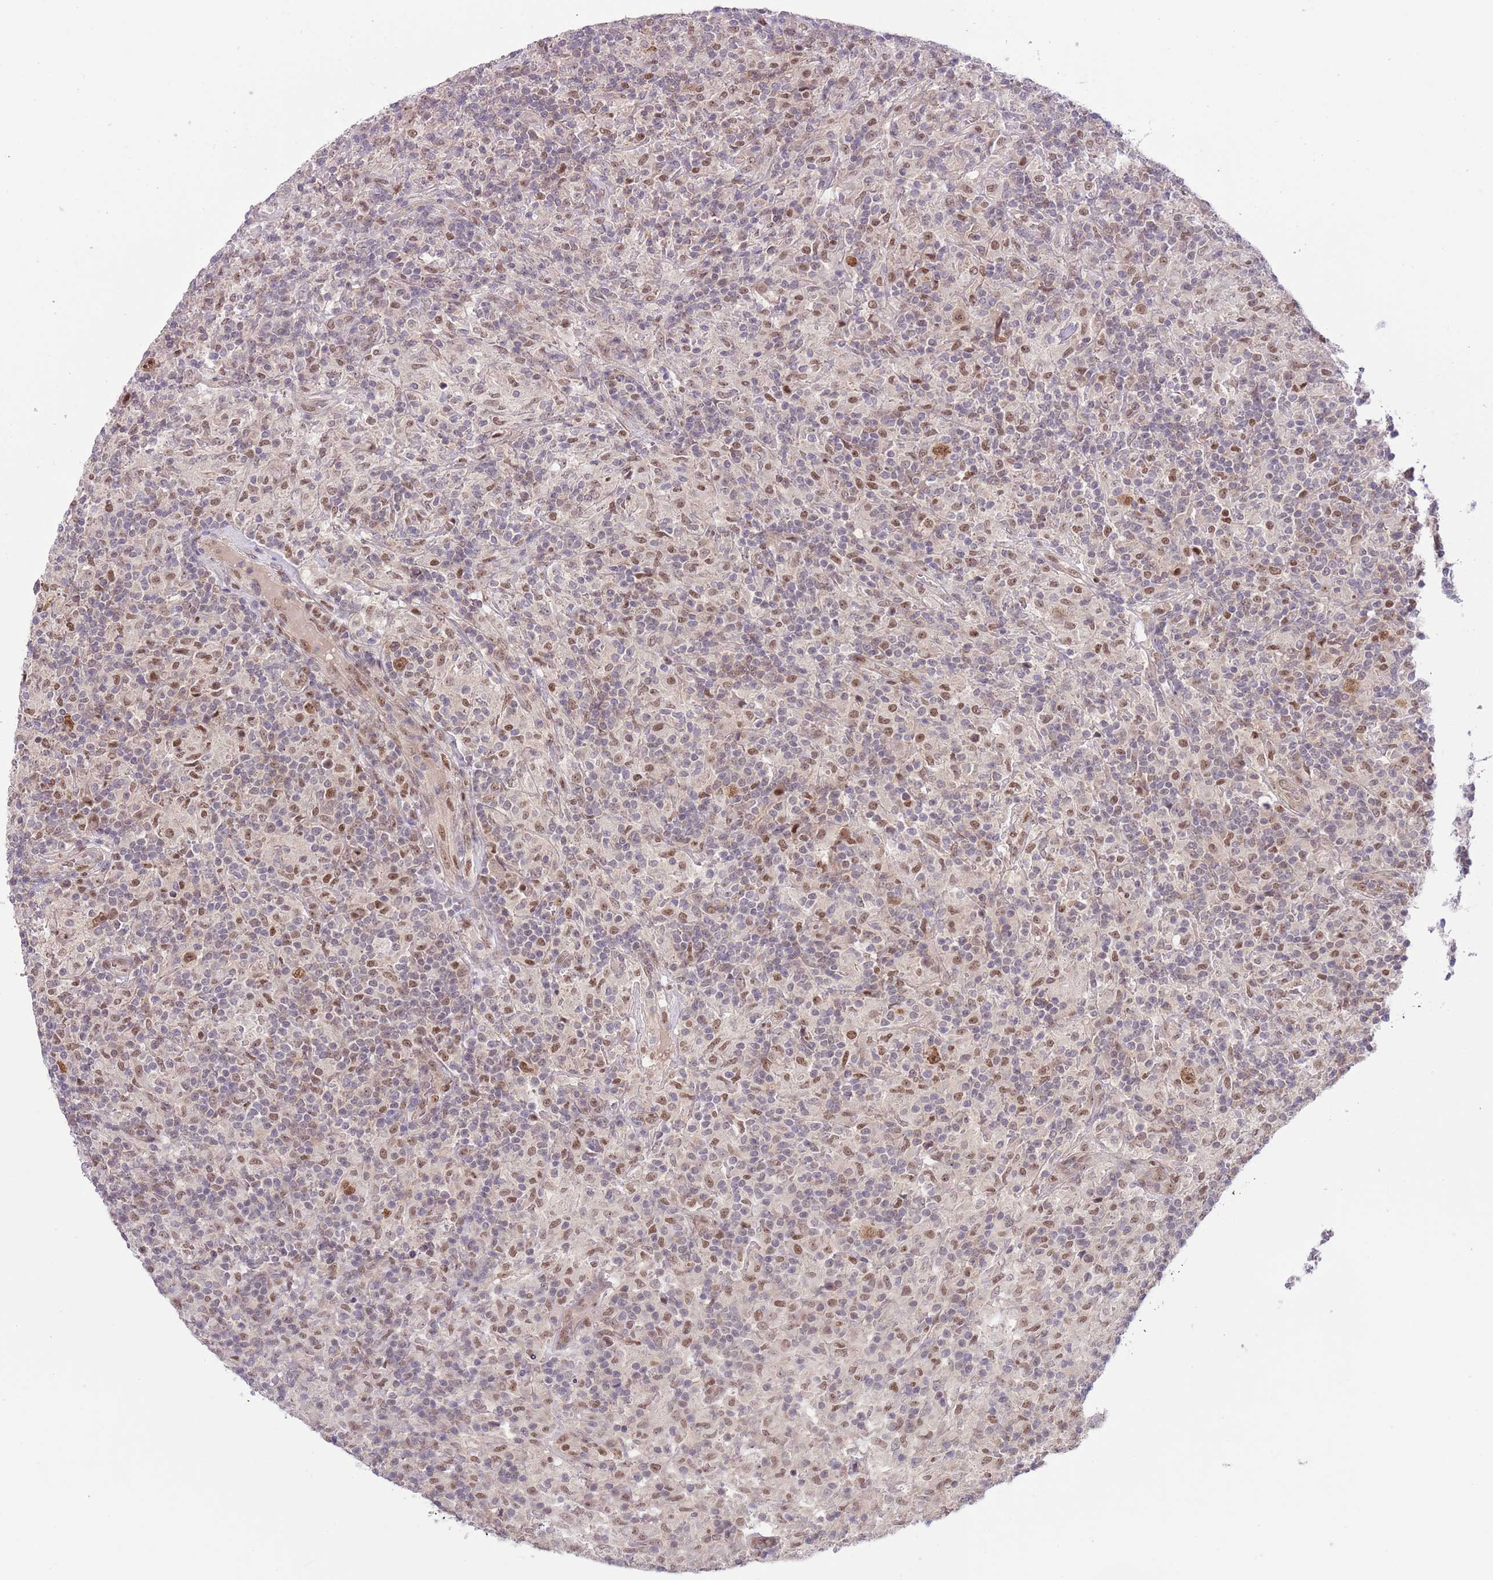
{"staining": {"intensity": "moderate", "quantity": ">75%", "location": "nuclear"}, "tissue": "lymphoma", "cell_type": "Tumor cells", "image_type": "cancer", "snomed": [{"axis": "morphology", "description": "Hodgkin's disease, NOS"}, {"axis": "topography", "description": "Lymph node"}], "caption": "Brown immunohistochemical staining in lymphoma displays moderate nuclear expression in approximately >75% of tumor cells.", "gene": "CHD1", "patient": {"sex": "male", "age": 70}}